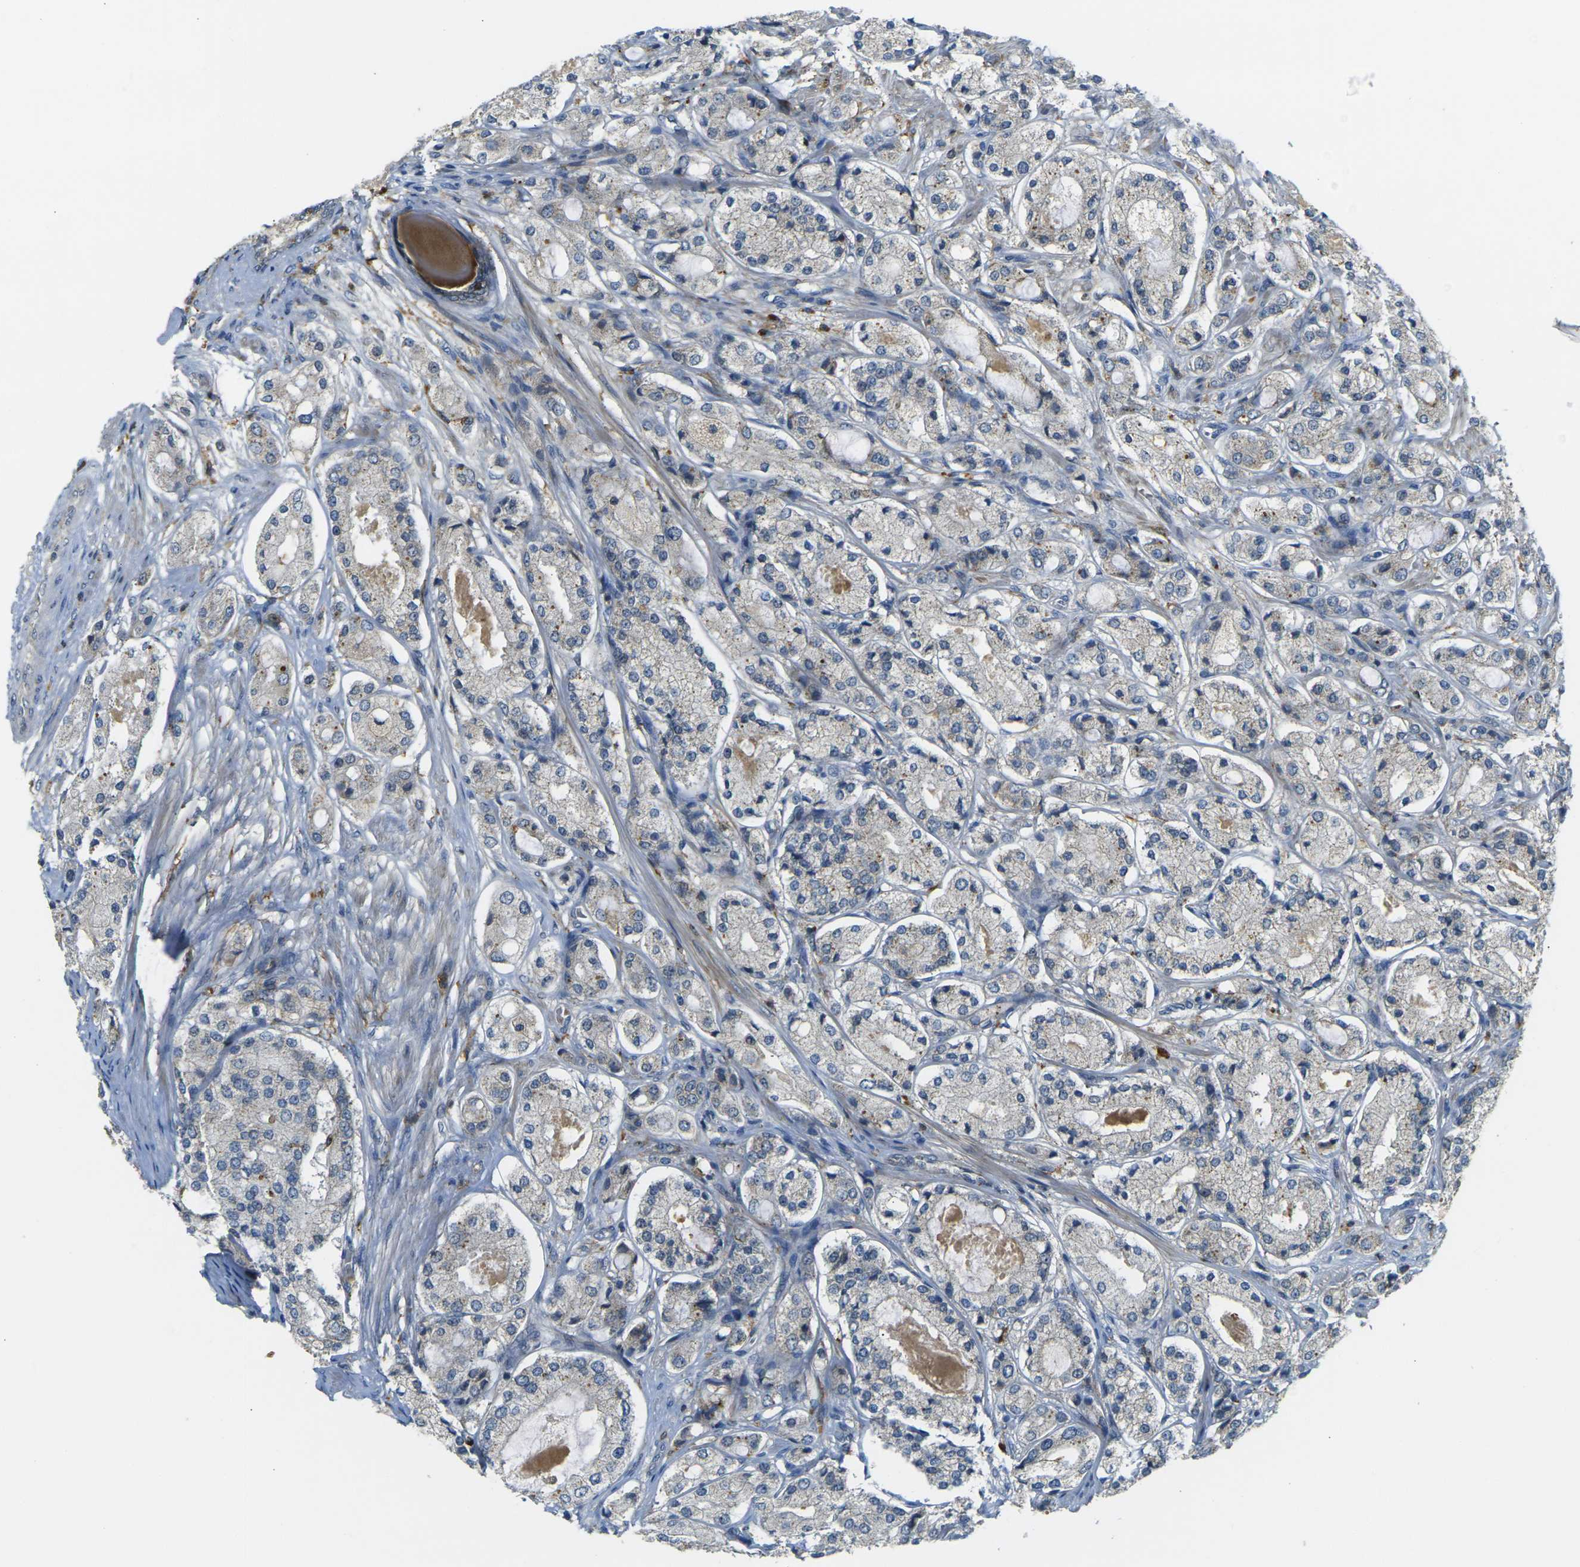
{"staining": {"intensity": "negative", "quantity": "none", "location": "none"}, "tissue": "prostate cancer", "cell_type": "Tumor cells", "image_type": "cancer", "snomed": [{"axis": "morphology", "description": "Adenocarcinoma, High grade"}, {"axis": "topography", "description": "Prostate"}], "caption": "Photomicrograph shows no protein positivity in tumor cells of prostate cancer (high-grade adenocarcinoma) tissue.", "gene": "PIGL", "patient": {"sex": "male", "age": 65}}